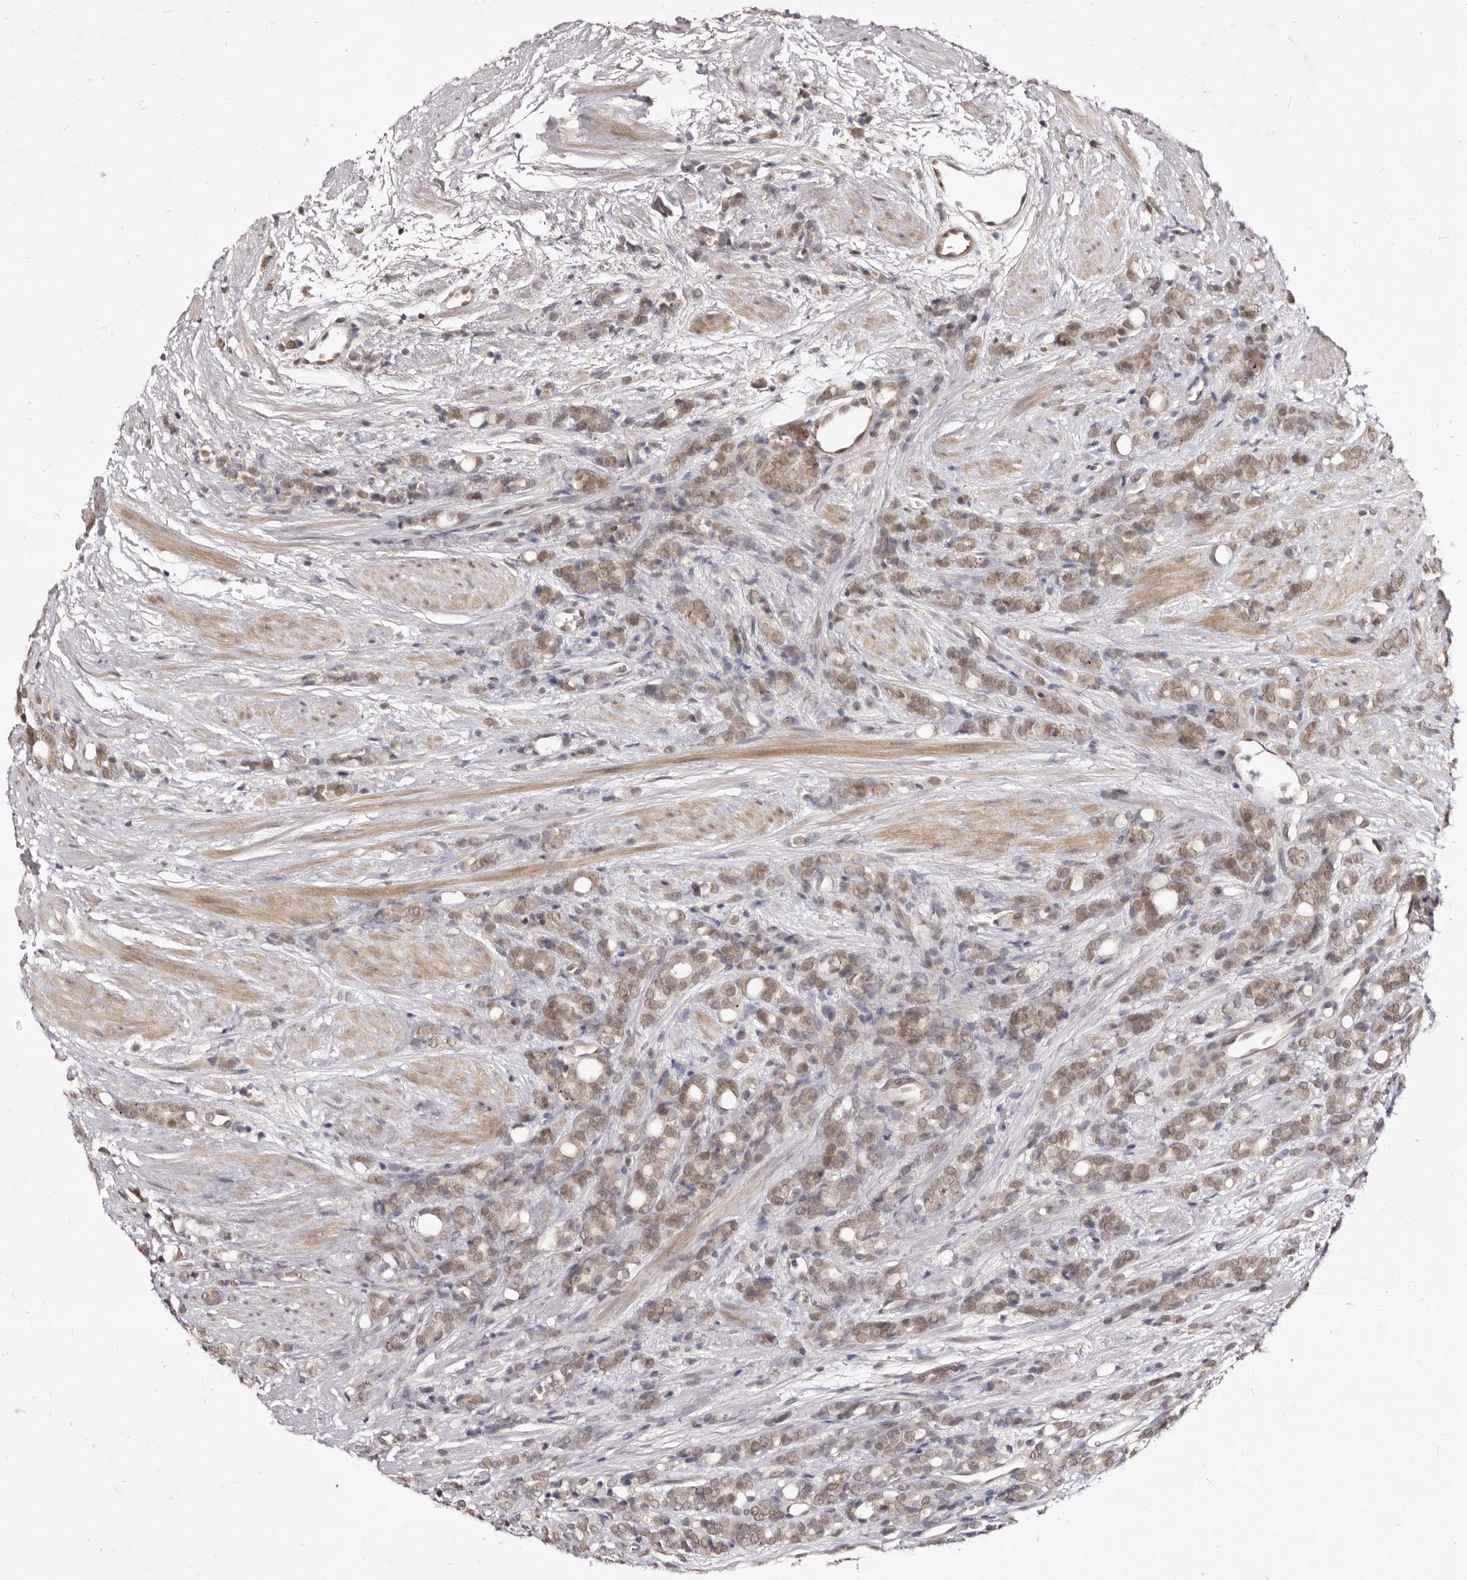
{"staining": {"intensity": "moderate", "quantity": ">75%", "location": "nuclear"}, "tissue": "prostate cancer", "cell_type": "Tumor cells", "image_type": "cancer", "snomed": [{"axis": "morphology", "description": "Adenocarcinoma, High grade"}, {"axis": "topography", "description": "Prostate"}], "caption": "IHC of prostate cancer (adenocarcinoma (high-grade)) displays medium levels of moderate nuclear positivity in approximately >75% of tumor cells.", "gene": "LCORL", "patient": {"sex": "male", "age": 62}}